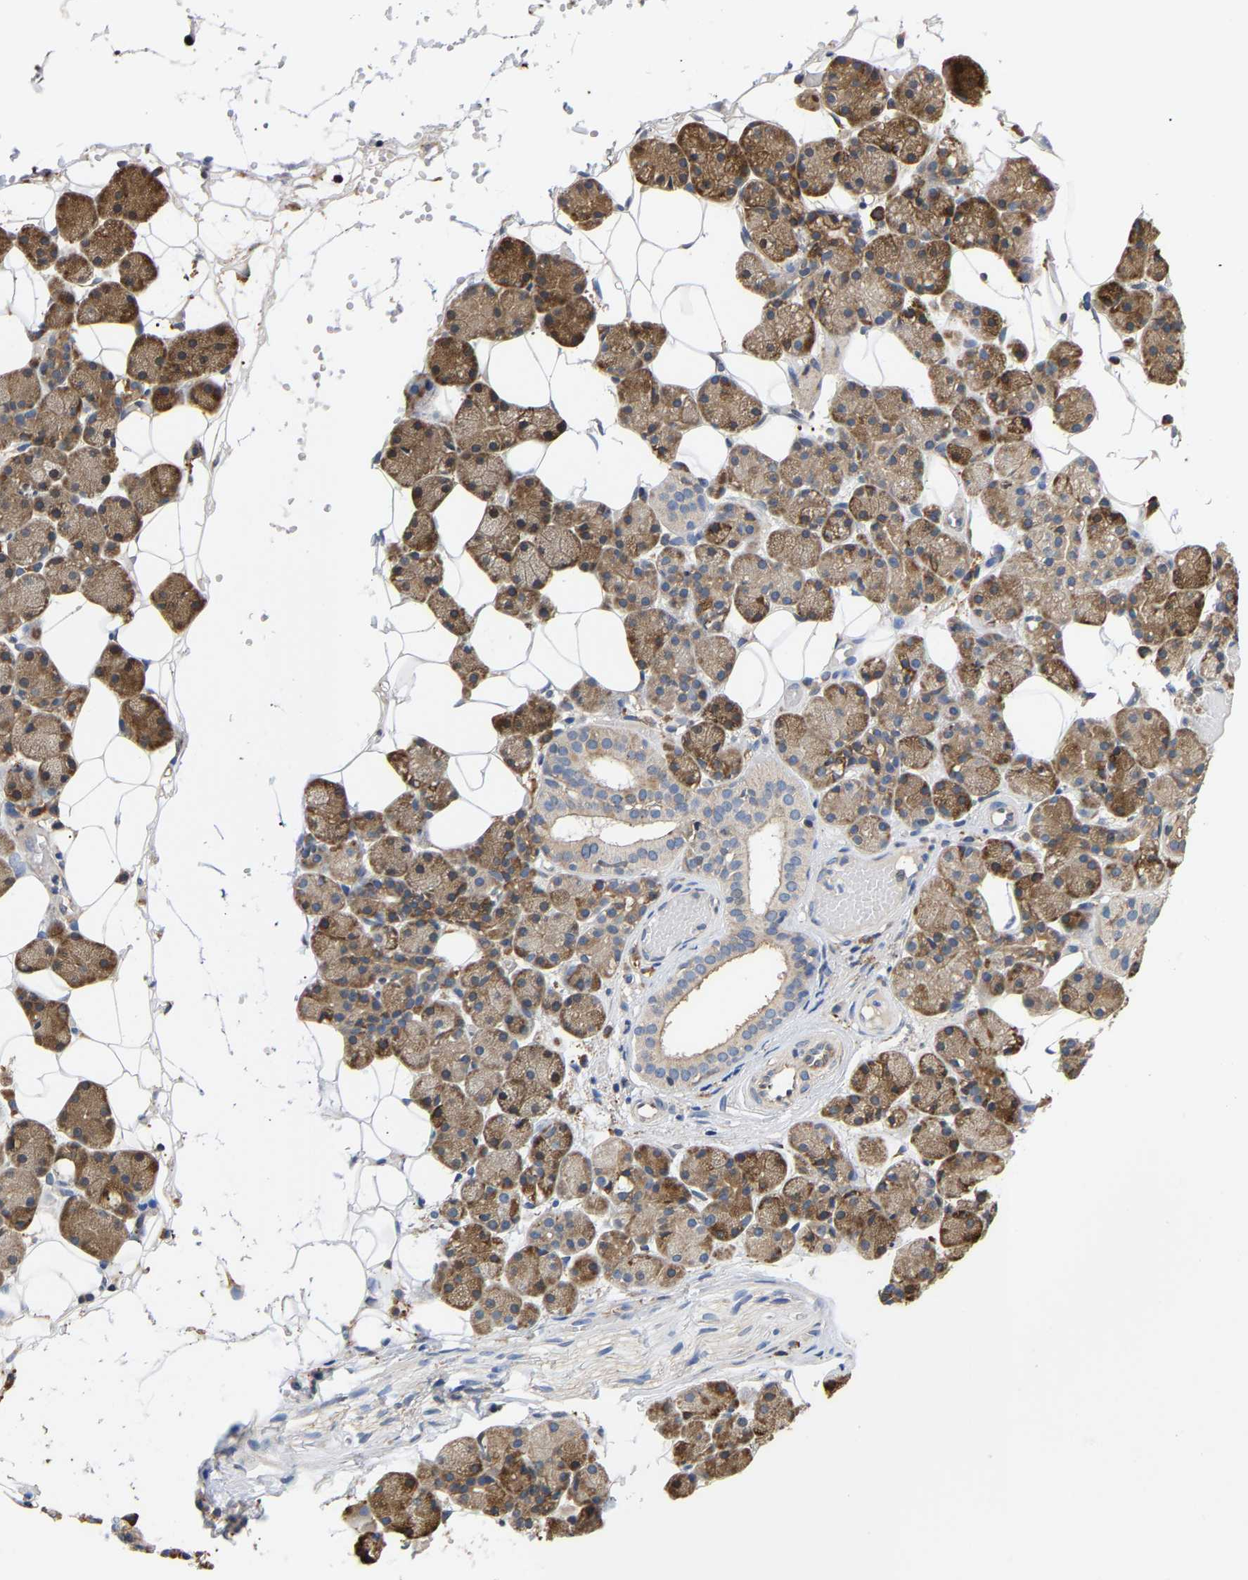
{"staining": {"intensity": "moderate", "quantity": ">75%", "location": "cytoplasmic/membranous"}, "tissue": "salivary gland", "cell_type": "Glandular cells", "image_type": "normal", "snomed": [{"axis": "morphology", "description": "Normal tissue, NOS"}, {"axis": "topography", "description": "Salivary gland"}], "caption": "About >75% of glandular cells in benign salivary gland display moderate cytoplasmic/membranous protein staining as visualized by brown immunohistochemical staining.", "gene": "ARAP1", "patient": {"sex": "female", "age": 33}}